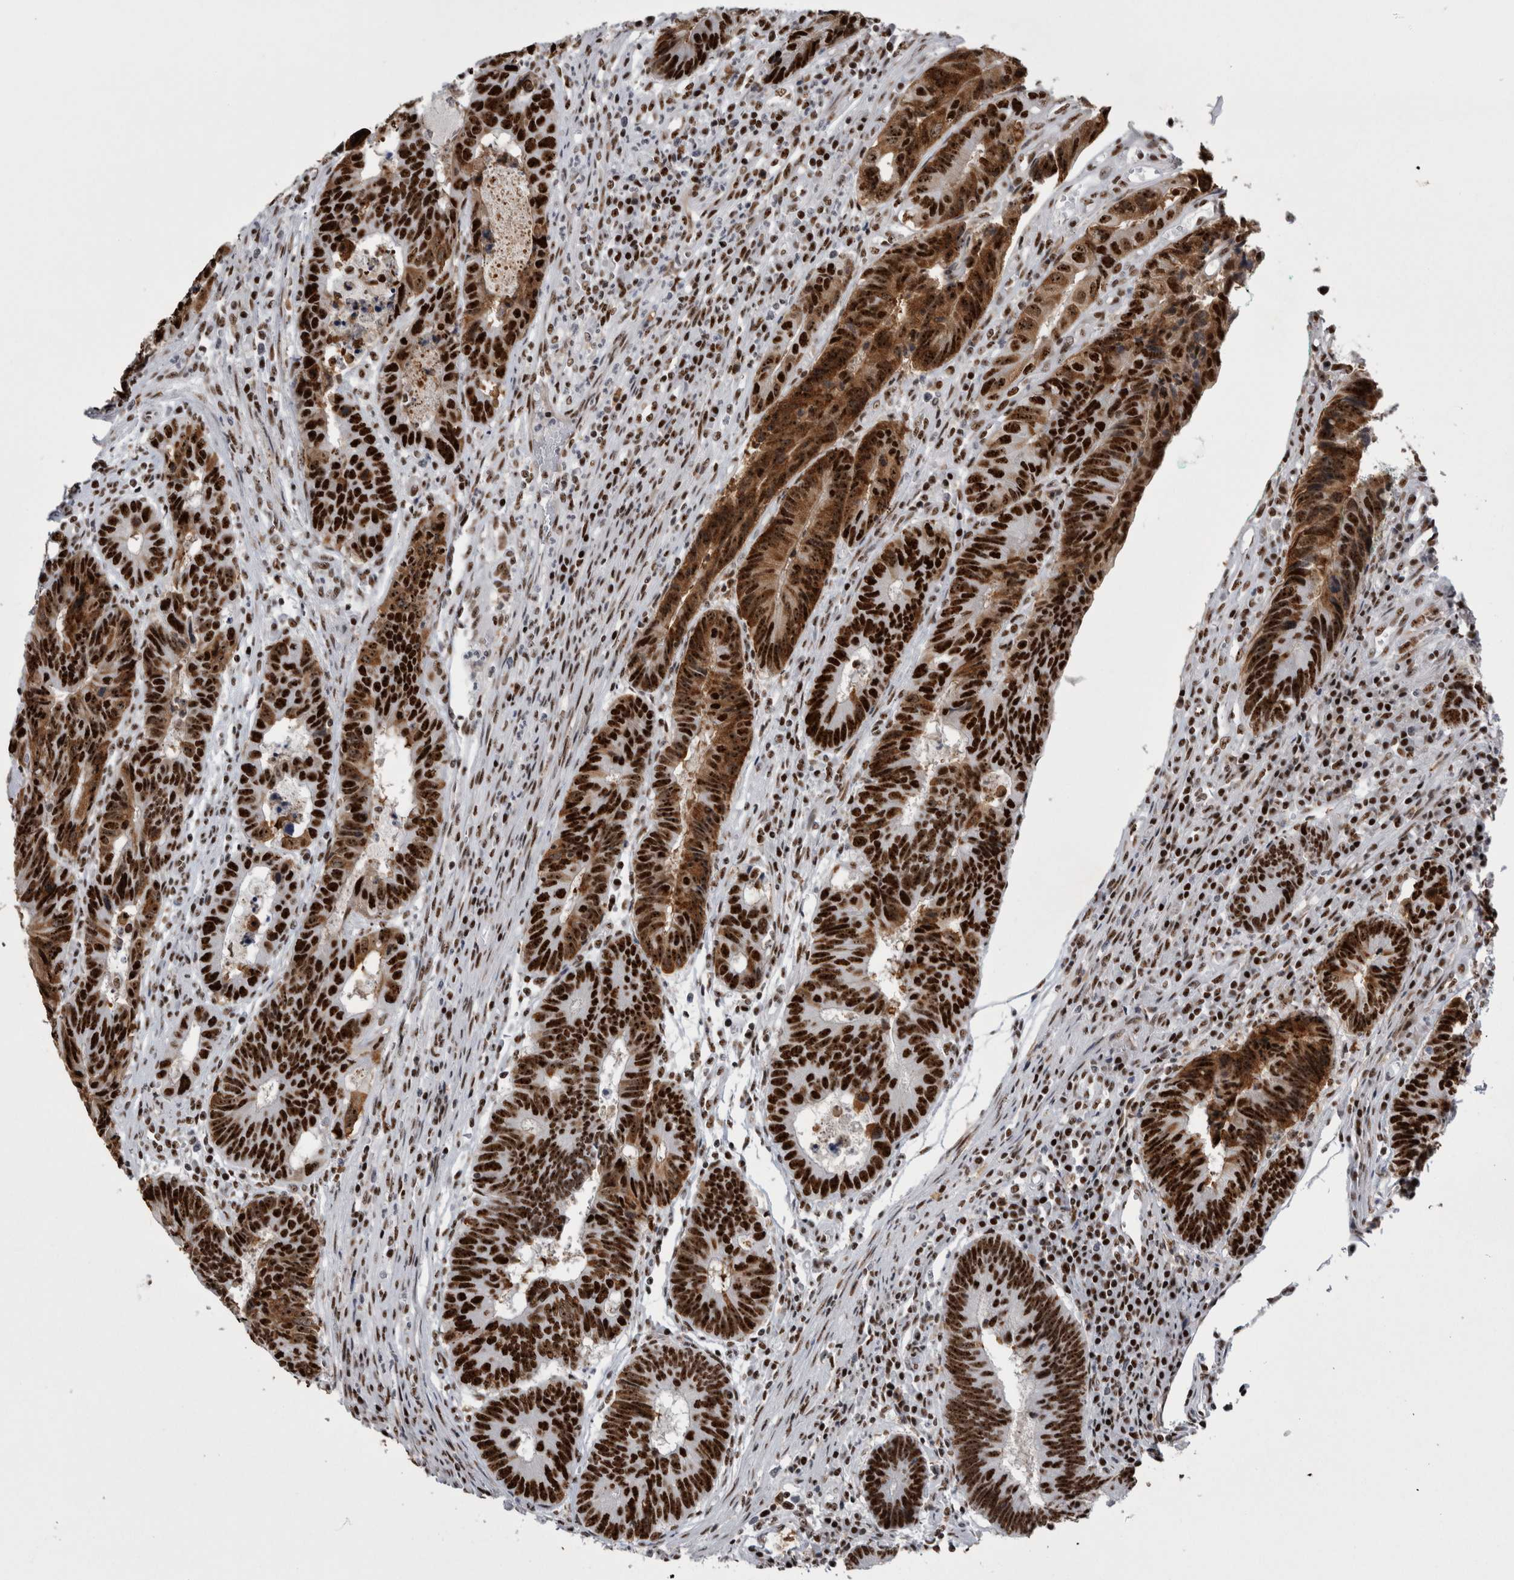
{"staining": {"intensity": "strong", "quantity": ">75%", "location": "cytoplasmic/membranous,nuclear"}, "tissue": "colorectal cancer", "cell_type": "Tumor cells", "image_type": "cancer", "snomed": [{"axis": "morphology", "description": "Adenocarcinoma, NOS"}, {"axis": "topography", "description": "Rectum"}], "caption": "Adenocarcinoma (colorectal) was stained to show a protein in brown. There is high levels of strong cytoplasmic/membranous and nuclear expression in about >75% of tumor cells. Immunohistochemistry stains the protein of interest in brown and the nuclei are stained blue.", "gene": "NCL", "patient": {"sex": "male", "age": 84}}